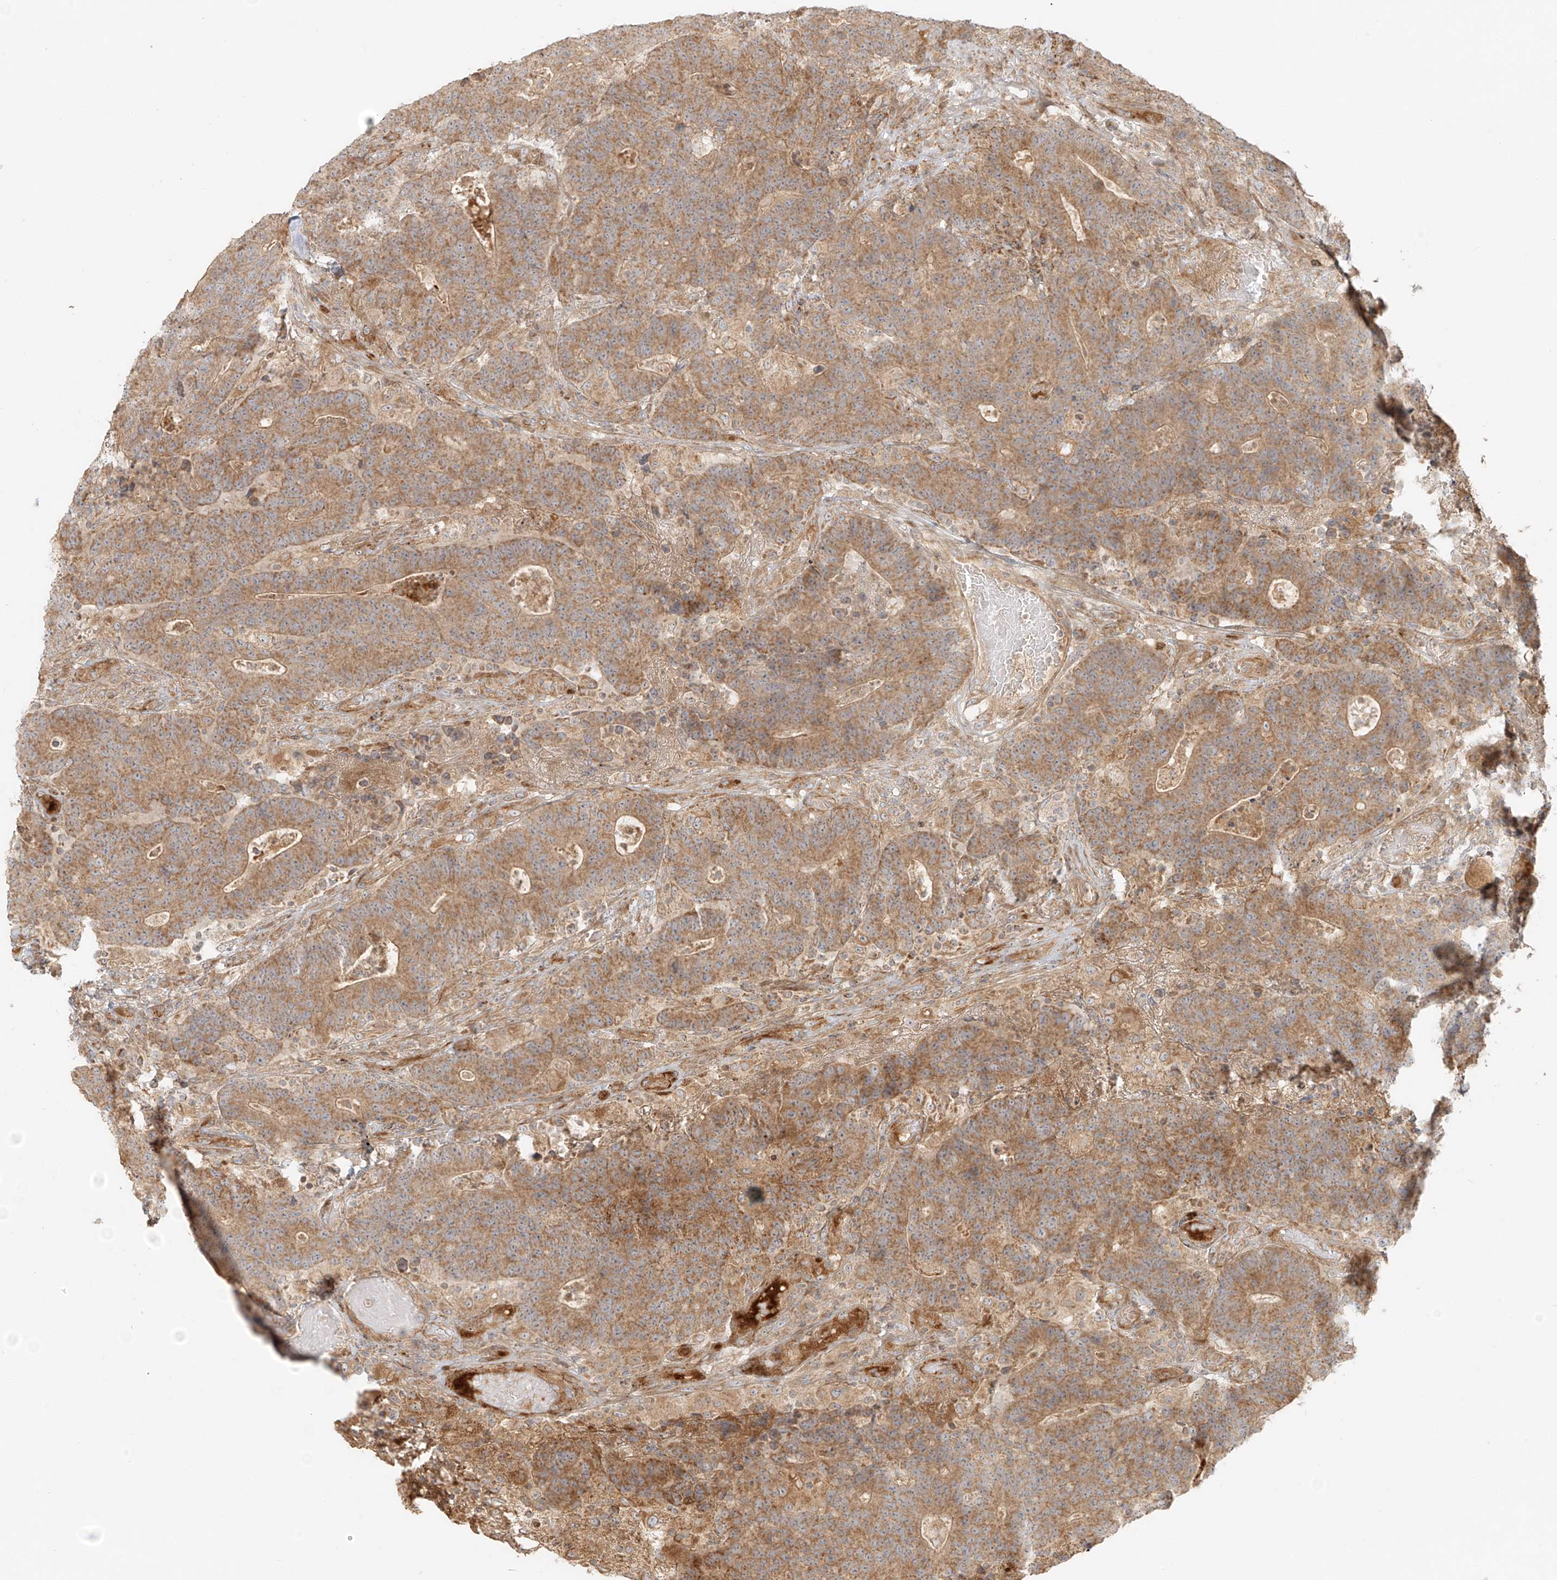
{"staining": {"intensity": "moderate", "quantity": ">75%", "location": "cytoplasmic/membranous"}, "tissue": "colorectal cancer", "cell_type": "Tumor cells", "image_type": "cancer", "snomed": [{"axis": "morphology", "description": "Normal tissue, NOS"}, {"axis": "morphology", "description": "Adenocarcinoma, NOS"}, {"axis": "topography", "description": "Colon"}], "caption": "Protein expression analysis of human colorectal cancer reveals moderate cytoplasmic/membranous staining in approximately >75% of tumor cells.", "gene": "MIPEP", "patient": {"sex": "female", "age": 75}}